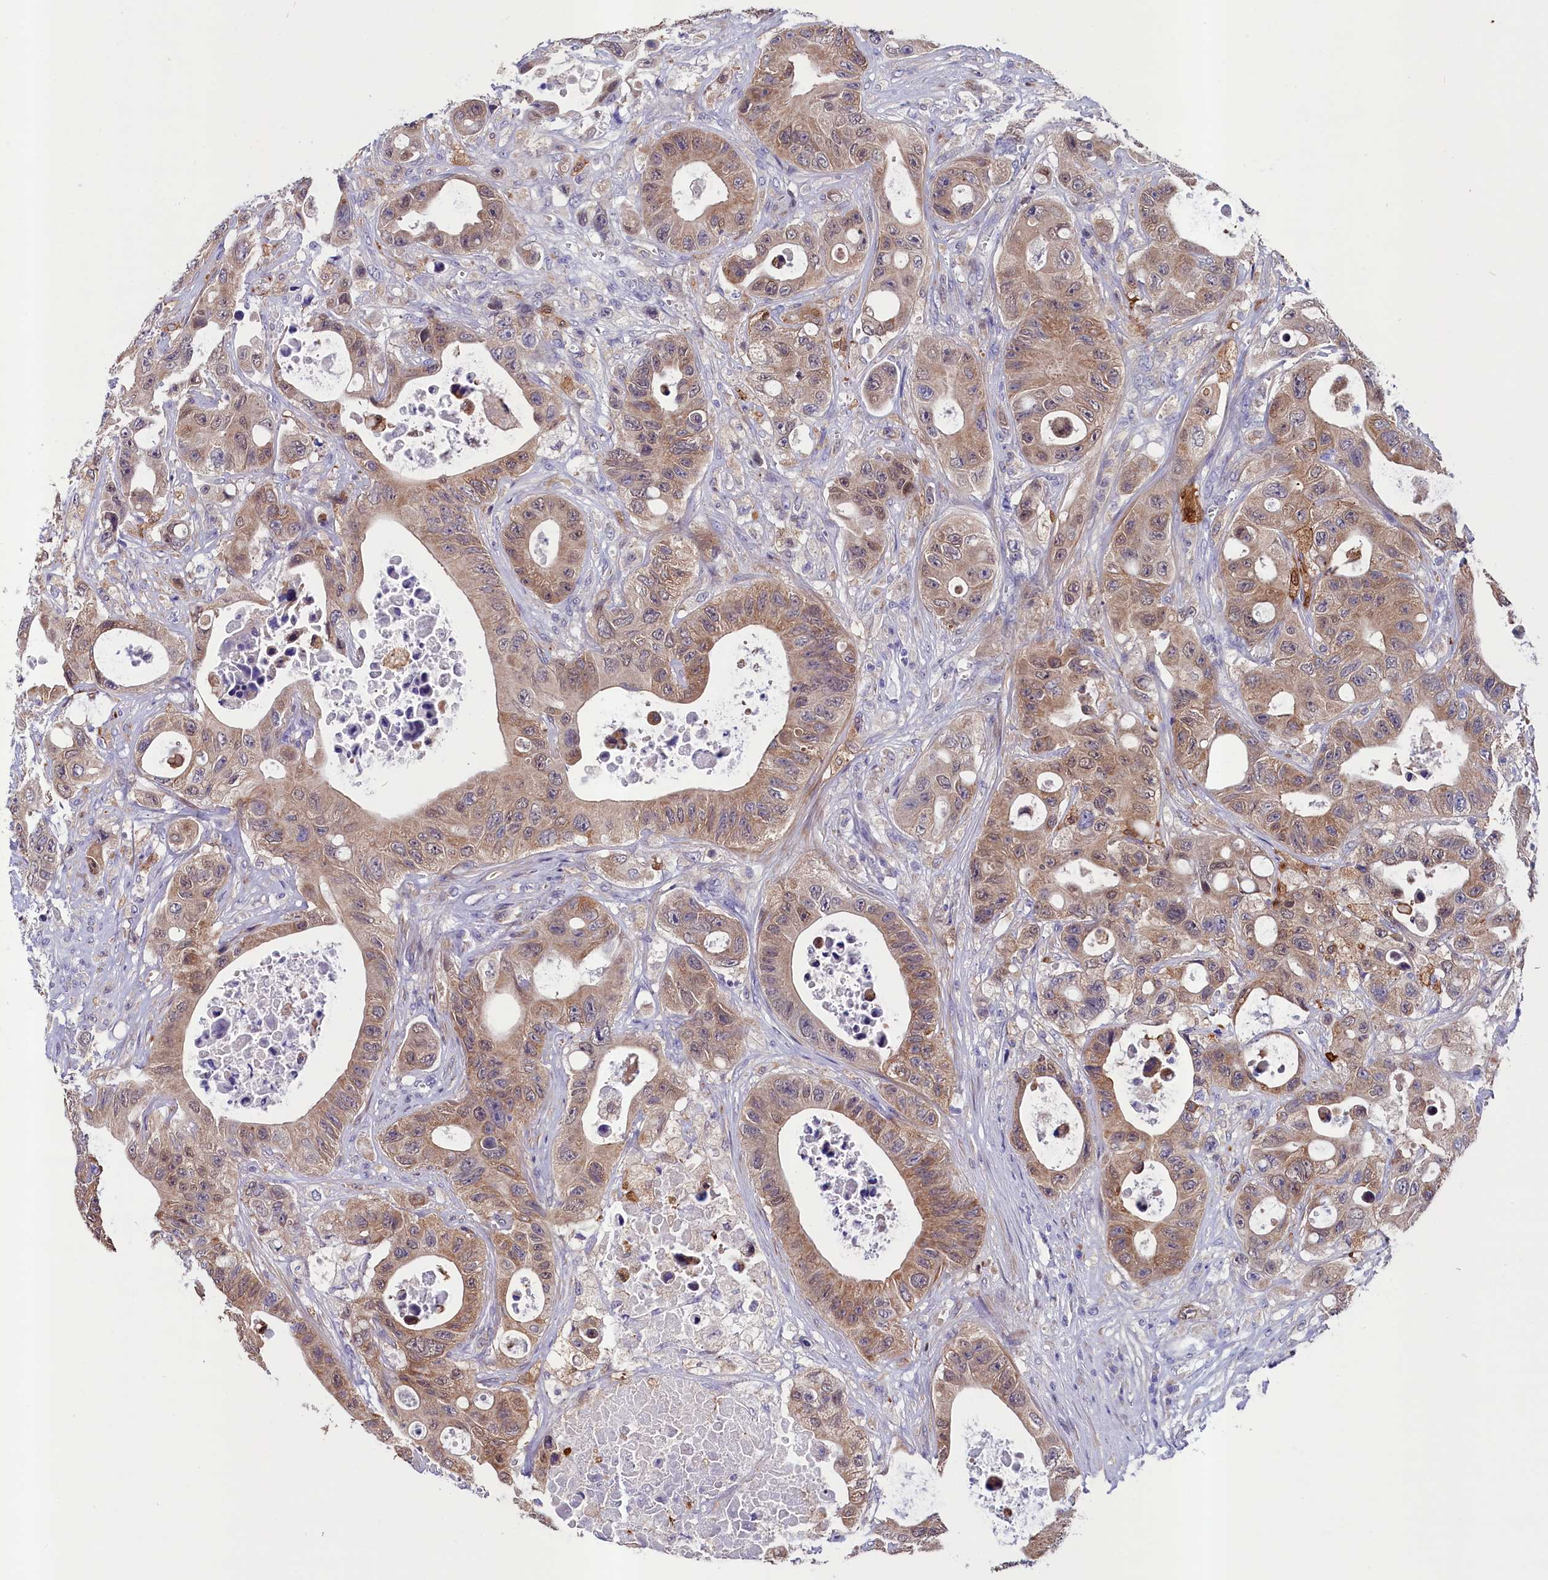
{"staining": {"intensity": "moderate", "quantity": ">75%", "location": "cytoplasmic/membranous,nuclear"}, "tissue": "colorectal cancer", "cell_type": "Tumor cells", "image_type": "cancer", "snomed": [{"axis": "morphology", "description": "Adenocarcinoma, NOS"}, {"axis": "topography", "description": "Colon"}], "caption": "Immunohistochemistry (DAB) staining of human colorectal cancer (adenocarcinoma) exhibits moderate cytoplasmic/membranous and nuclear protein positivity in about >75% of tumor cells. The staining was performed using DAB (3,3'-diaminobenzidine), with brown indicating positive protein expression. Nuclei are stained blue with hematoxylin.", "gene": "SCD5", "patient": {"sex": "female", "age": 46}}